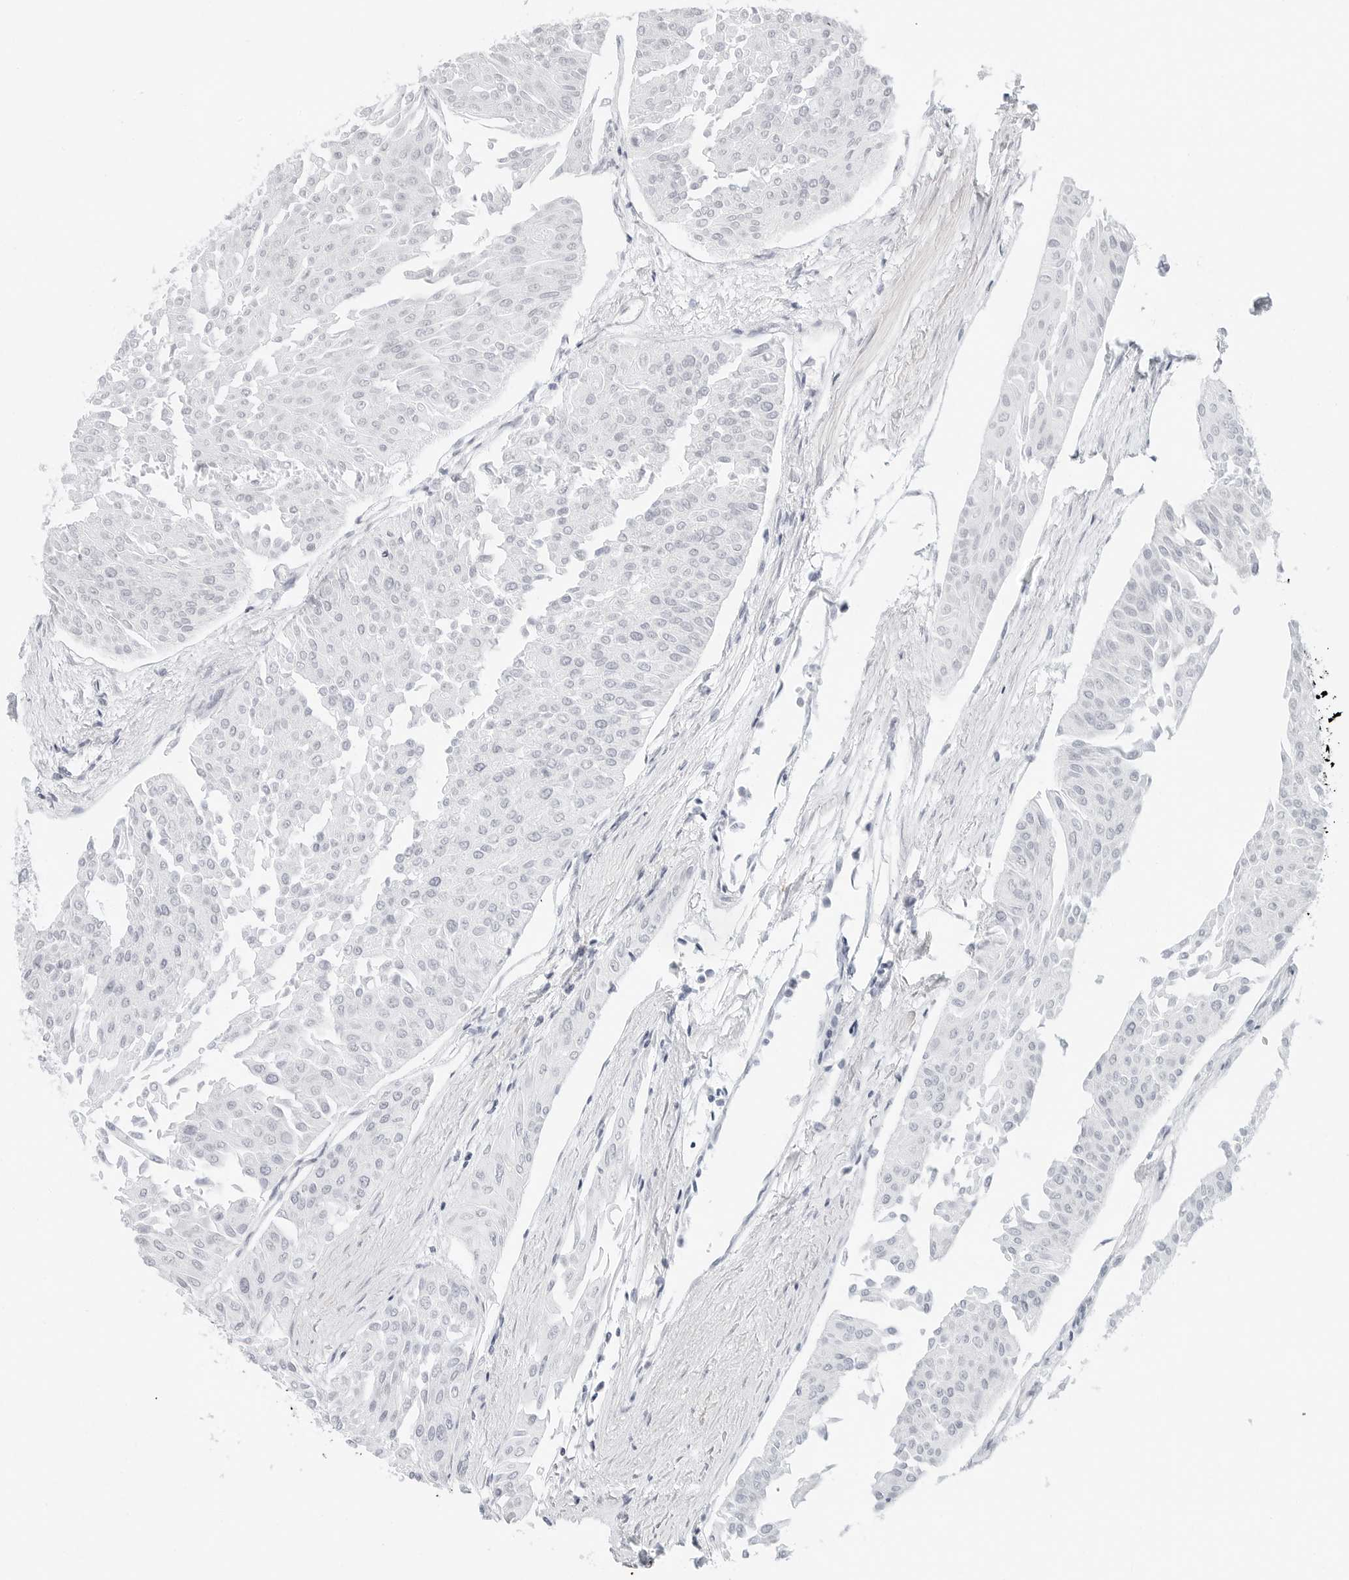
{"staining": {"intensity": "negative", "quantity": "none", "location": "none"}, "tissue": "urothelial cancer", "cell_type": "Tumor cells", "image_type": "cancer", "snomed": [{"axis": "morphology", "description": "Urothelial carcinoma, Low grade"}, {"axis": "topography", "description": "Urinary bladder"}], "caption": "DAB (3,3'-diaminobenzidine) immunohistochemical staining of urothelial cancer reveals no significant positivity in tumor cells.", "gene": "PARP10", "patient": {"sex": "male", "age": 67}}